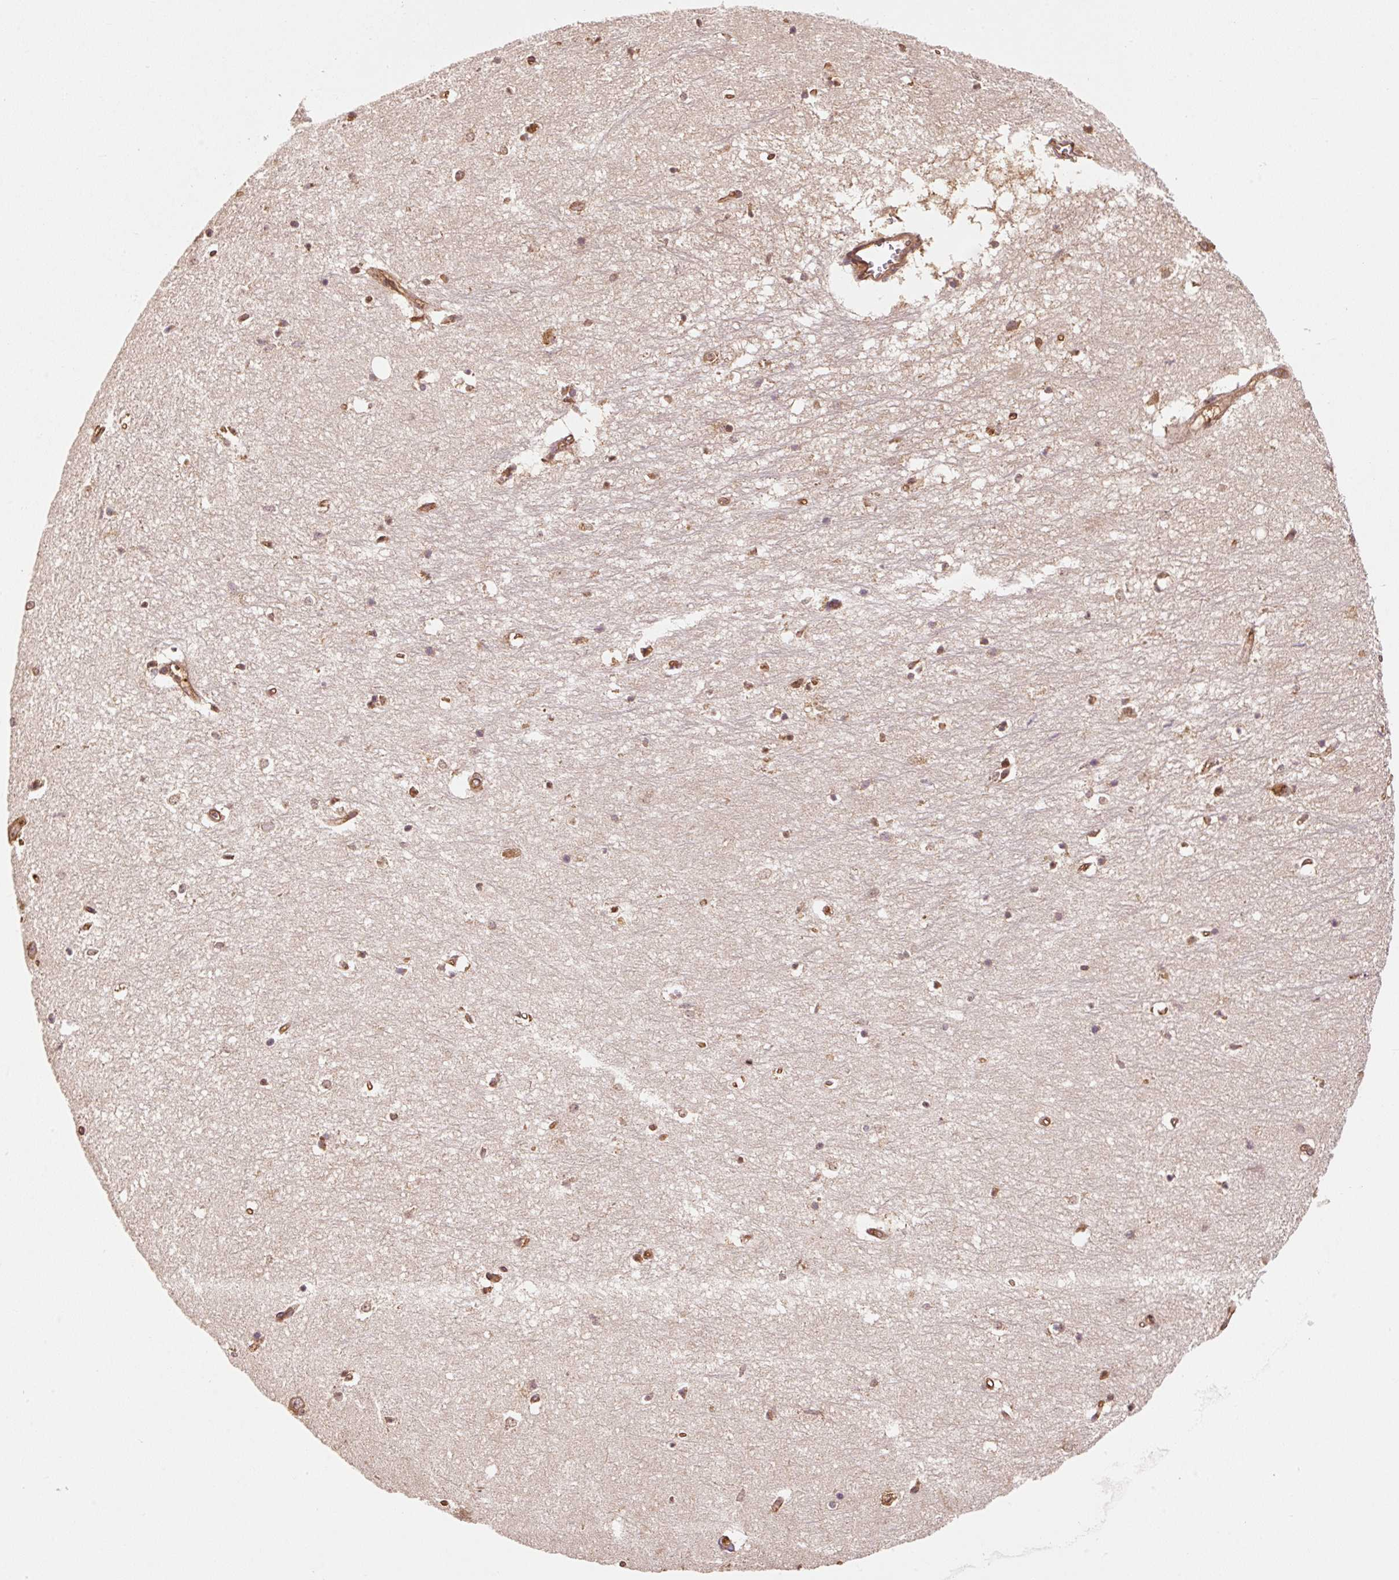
{"staining": {"intensity": "moderate", "quantity": "25%-75%", "location": "cytoplasmic/membranous"}, "tissue": "hippocampus", "cell_type": "Glial cells", "image_type": "normal", "snomed": [{"axis": "morphology", "description": "Normal tissue, NOS"}, {"axis": "topography", "description": "Hippocampus"}], "caption": "Unremarkable hippocampus displays moderate cytoplasmic/membranous staining in approximately 25%-75% of glial cells, visualized by immunohistochemistry.", "gene": "EIF2S2", "patient": {"sex": "female", "age": 64}}